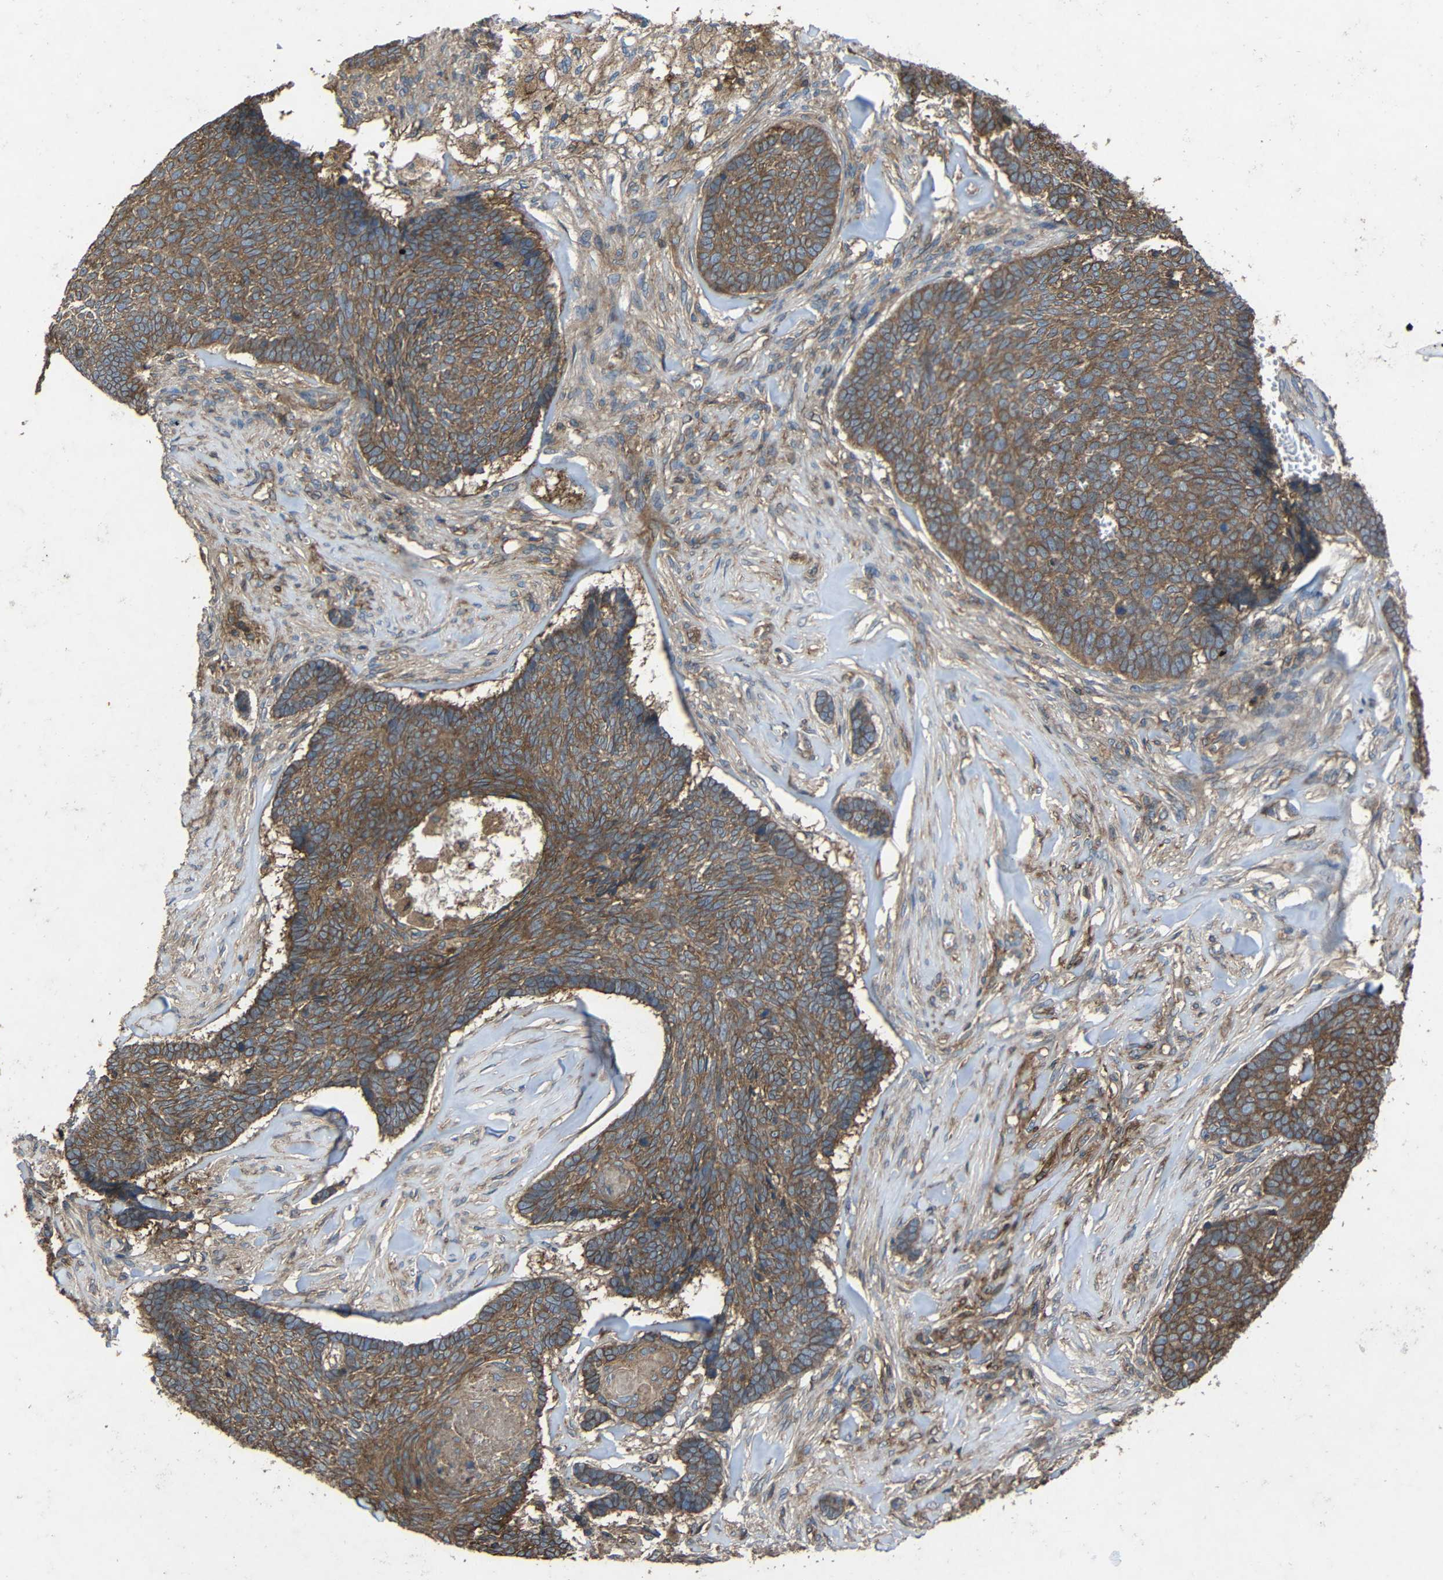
{"staining": {"intensity": "moderate", "quantity": ">75%", "location": "cytoplasmic/membranous"}, "tissue": "skin cancer", "cell_type": "Tumor cells", "image_type": "cancer", "snomed": [{"axis": "morphology", "description": "Basal cell carcinoma"}, {"axis": "topography", "description": "Skin"}], "caption": "This histopathology image exhibits IHC staining of basal cell carcinoma (skin), with medium moderate cytoplasmic/membranous positivity in about >75% of tumor cells.", "gene": "TREM2", "patient": {"sex": "male", "age": 84}}